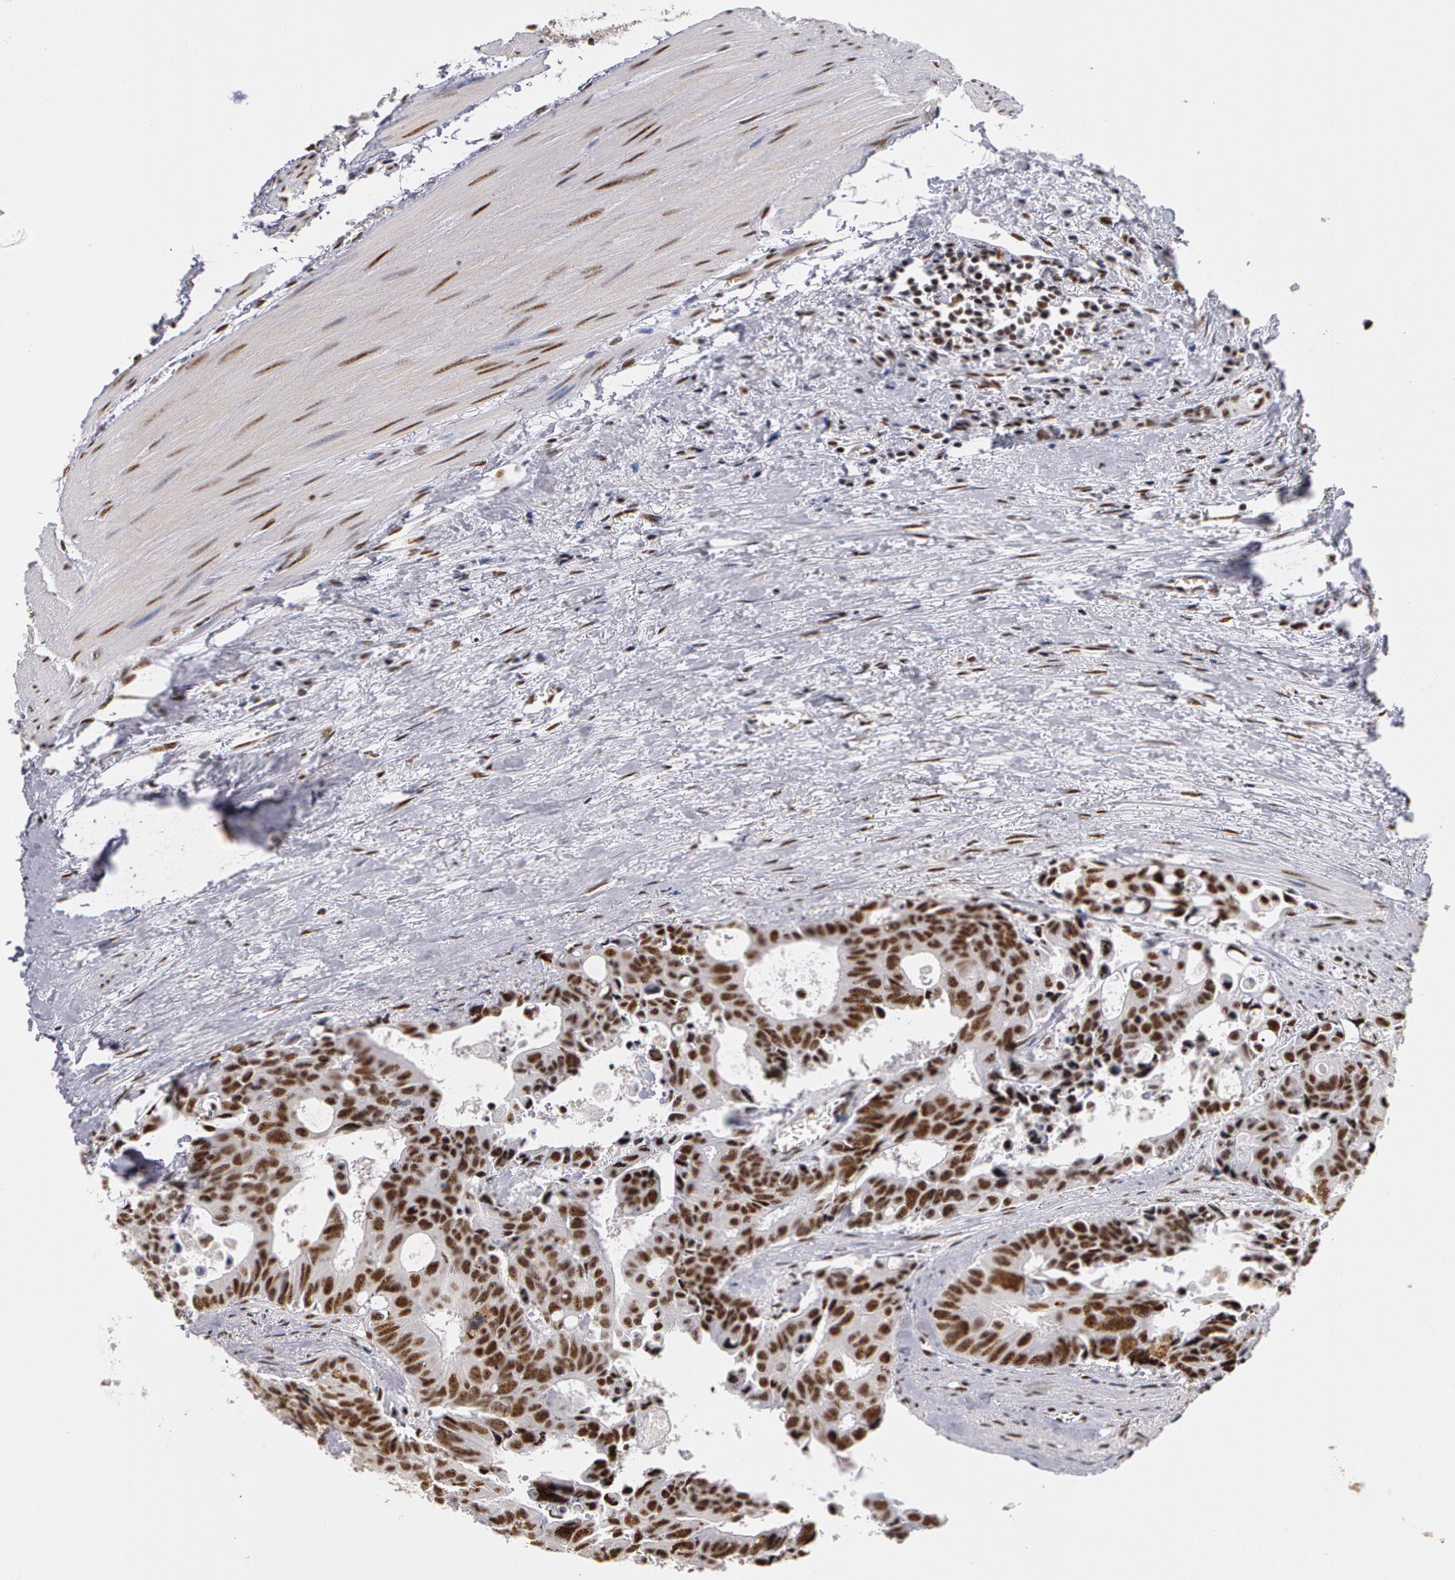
{"staining": {"intensity": "moderate", "quantity": ">75%", "location": "nuclear"}, "tissue": "colorectal cancer", "cell_type": "Tumor cells", "image_type": "cancer", "snomed": [{"axis": "morphology", "description": "Adenocarcinoma, NOS"}, {"axis": "topography", "description": "Rectum"}], "caption": "Immunohistochemical staining of human colorectal cancer shows medium levels of moderate nuclear positivity in approximately >75% of tumor cells. The staining is performed using DAB brown chromogen to label protein expression. The nuclei are counter-stained blue using hematoxylin.", "gene": "PNN", "patient": {"sex": "male", "age": 76}}